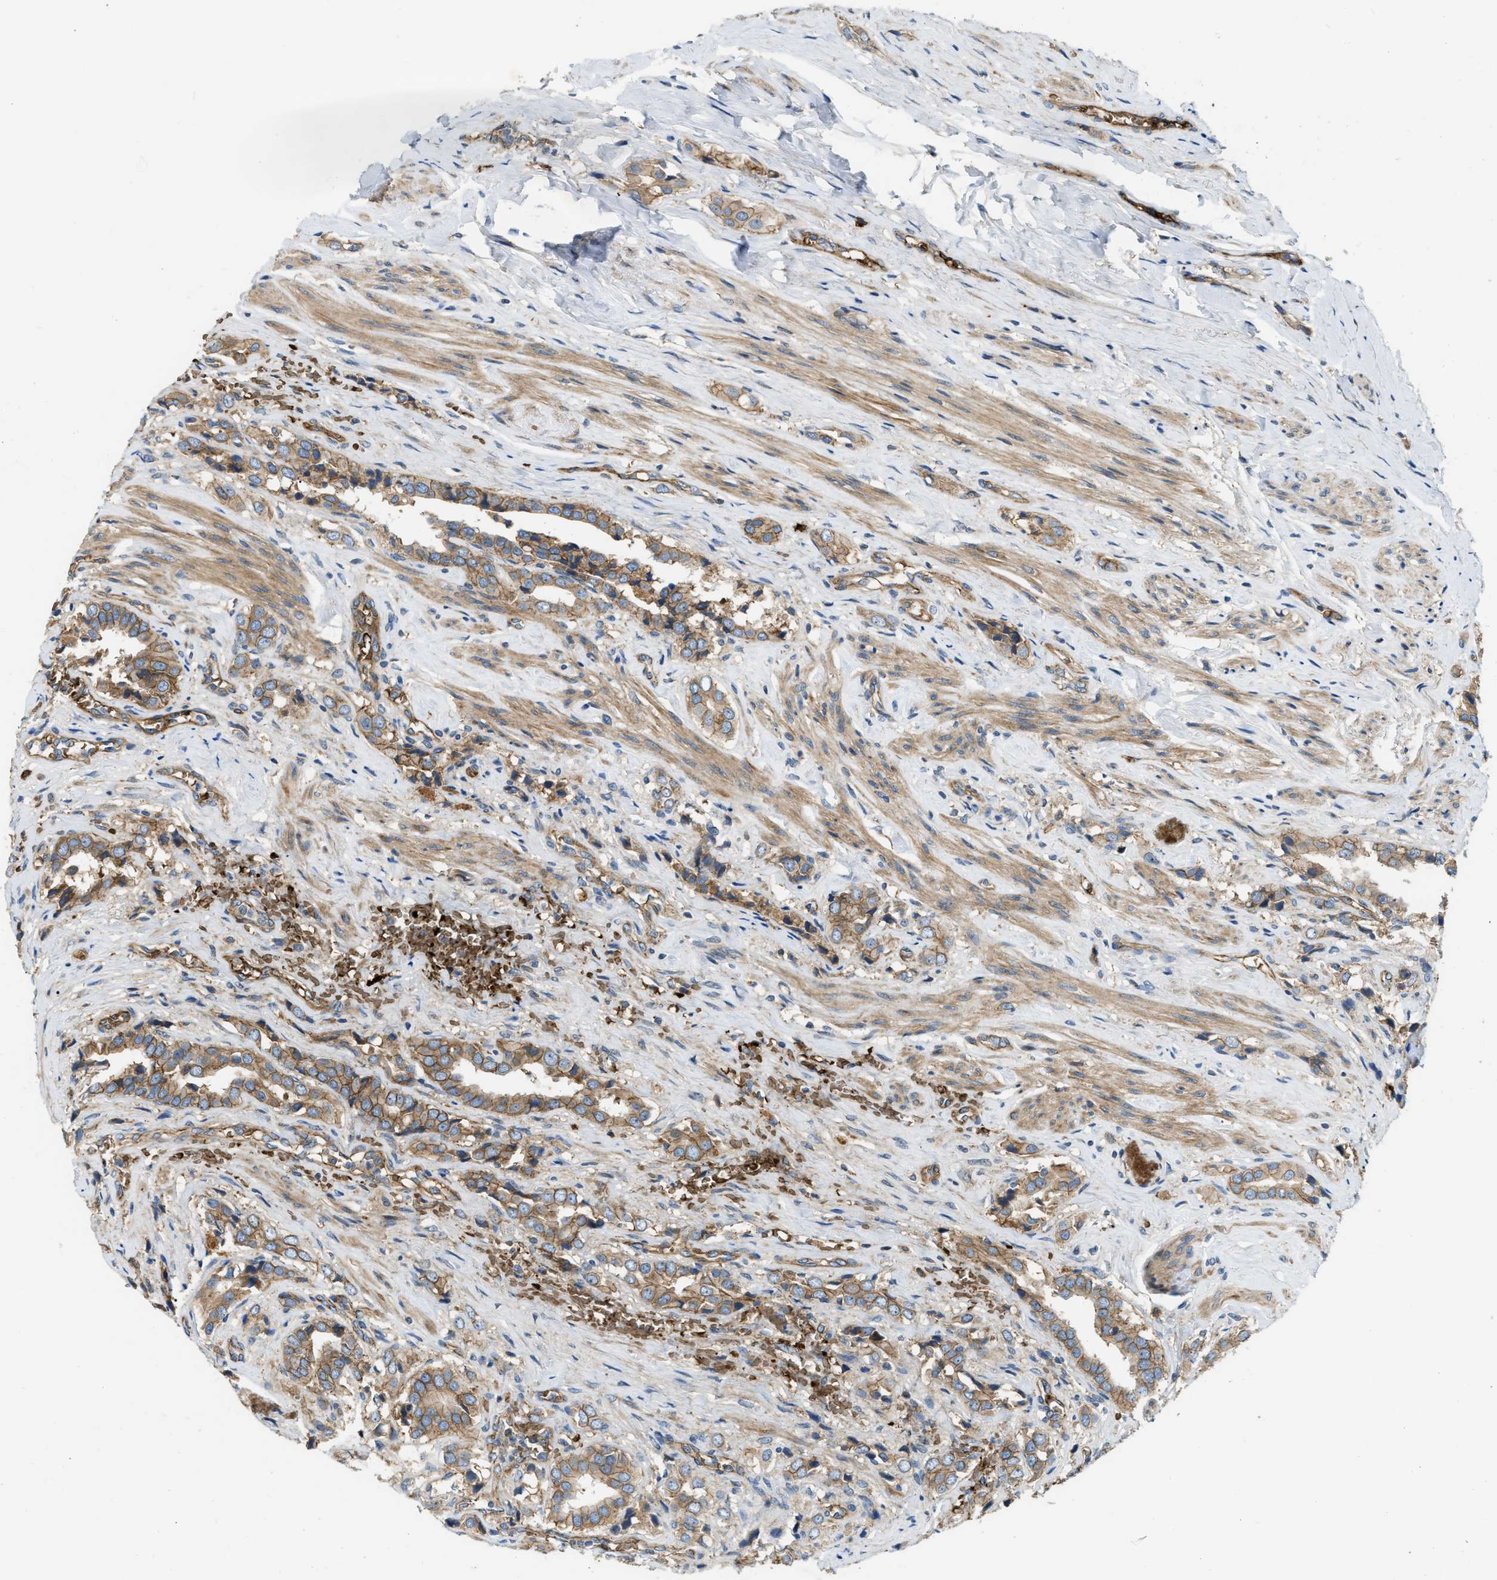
{"staining": {"intensity": "moderate", "quantity": ">75%", "location": "cytoplasmic/membranous"}, "tissue": "prostate cancer", "cell_type": "Tumor cells", "image_type": "cancer", "snomed": [{"axis": "morphology", "description": "Adenocarcinoma, High grade"}, {"axis": "topography", "description": "Prostate"}], "caption": "Immunohistochemistry (DAB (3,3'-diaminobenzidine)) staining of human prostate adenocarcinoma (high-grade) demonstrates moderate cytoplasmic/membranous protein positivity in approximately >75% of tumor cells.", "gene": "ERC1", "patient": {"sex": "male", "age": 52}}